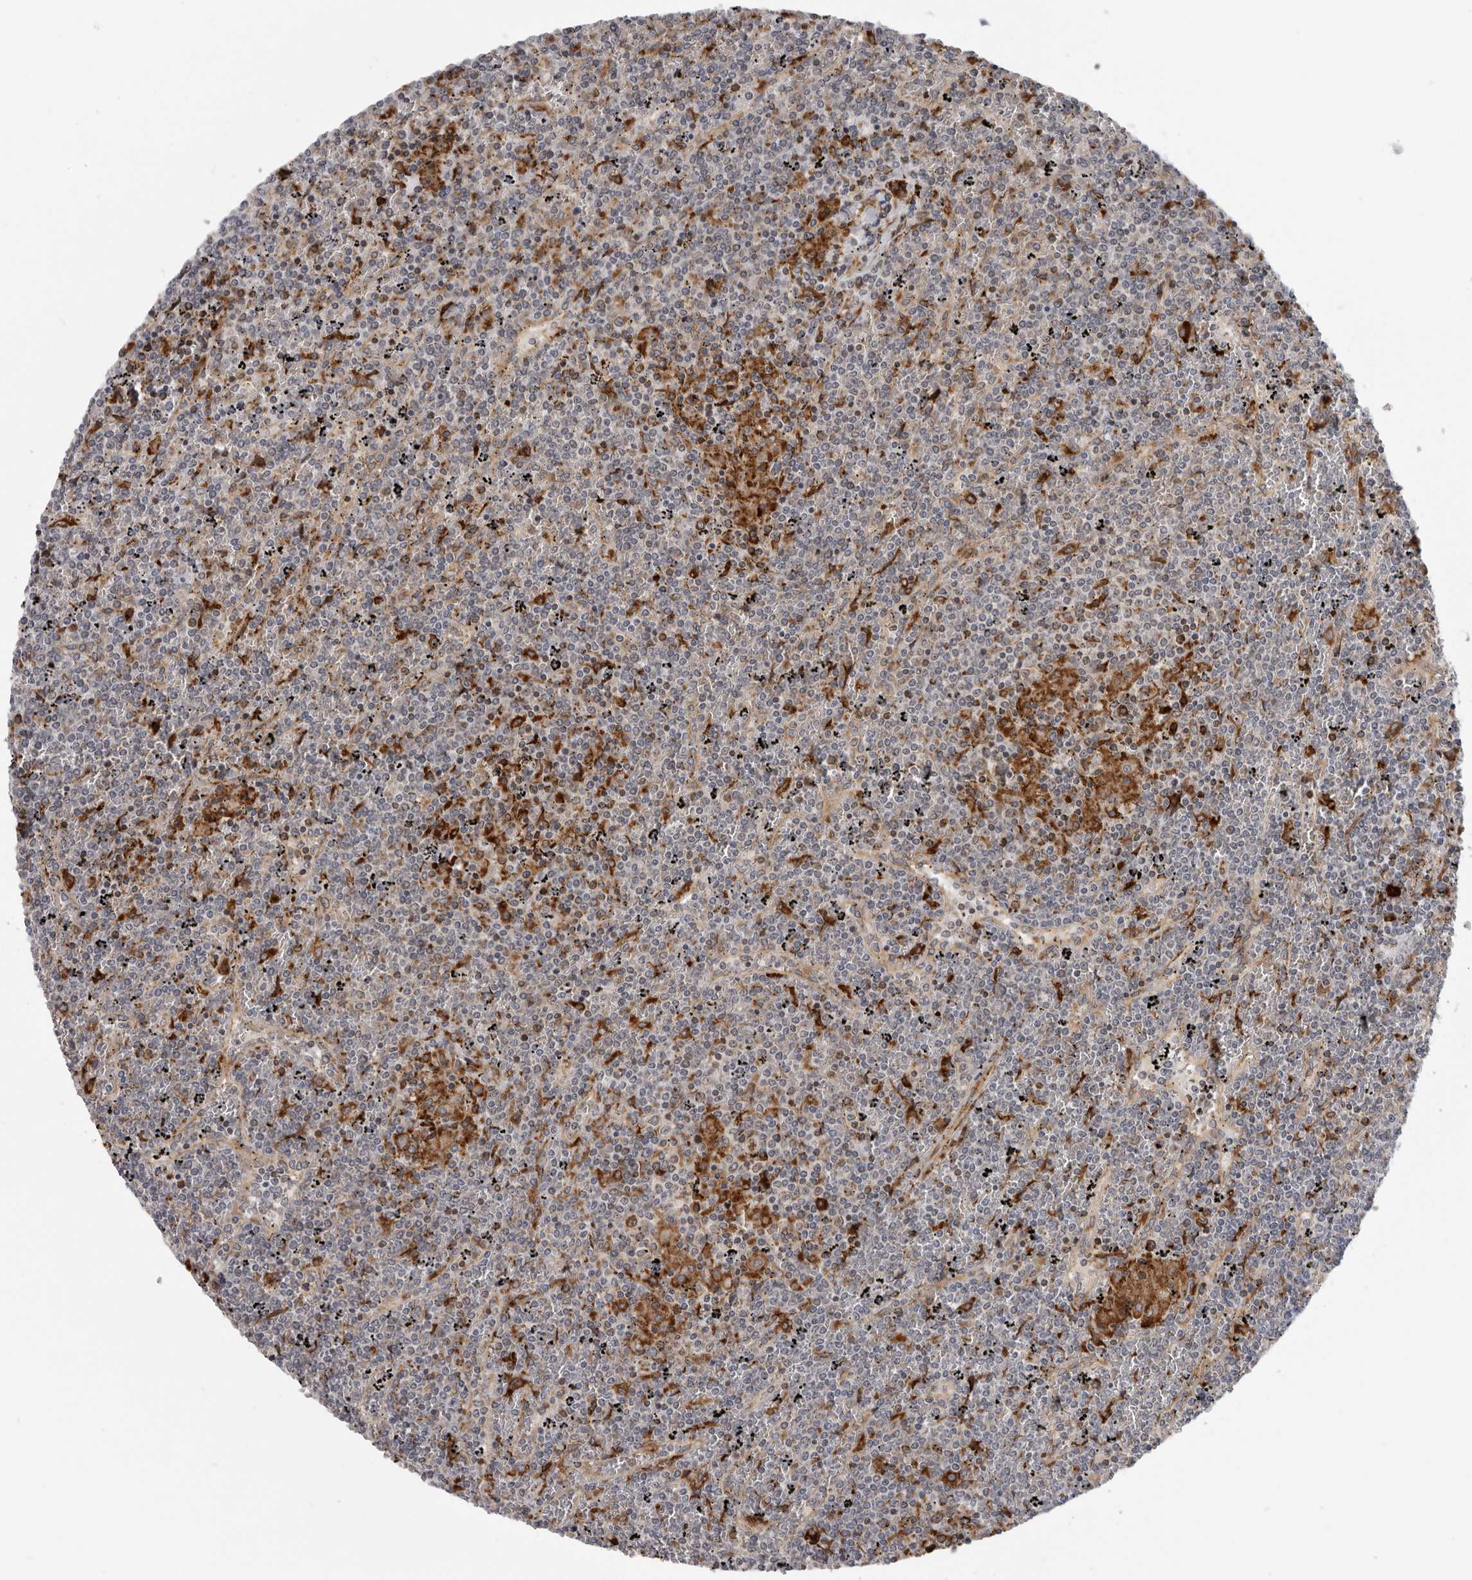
{"staining": {"intensity": "negative", "quantity": "none", "location": "none"}, "tissue": "lymphoma", "cell_type": "Tumor cells", "image_type": "cancer", "snomed": [{"axis": "morphology", "description": "Malignant lymphoma, non-Hodgkin's type, Low grade"}, {"axis": "topography", "description": "Spleen"}], "caption": "Tumor cells are negative for protein expression in human low-grade malignant lymphoma, non-Hodgkin's type.", "gene": "ALPK2", "patient": {"sex": "female", "age": 19}}